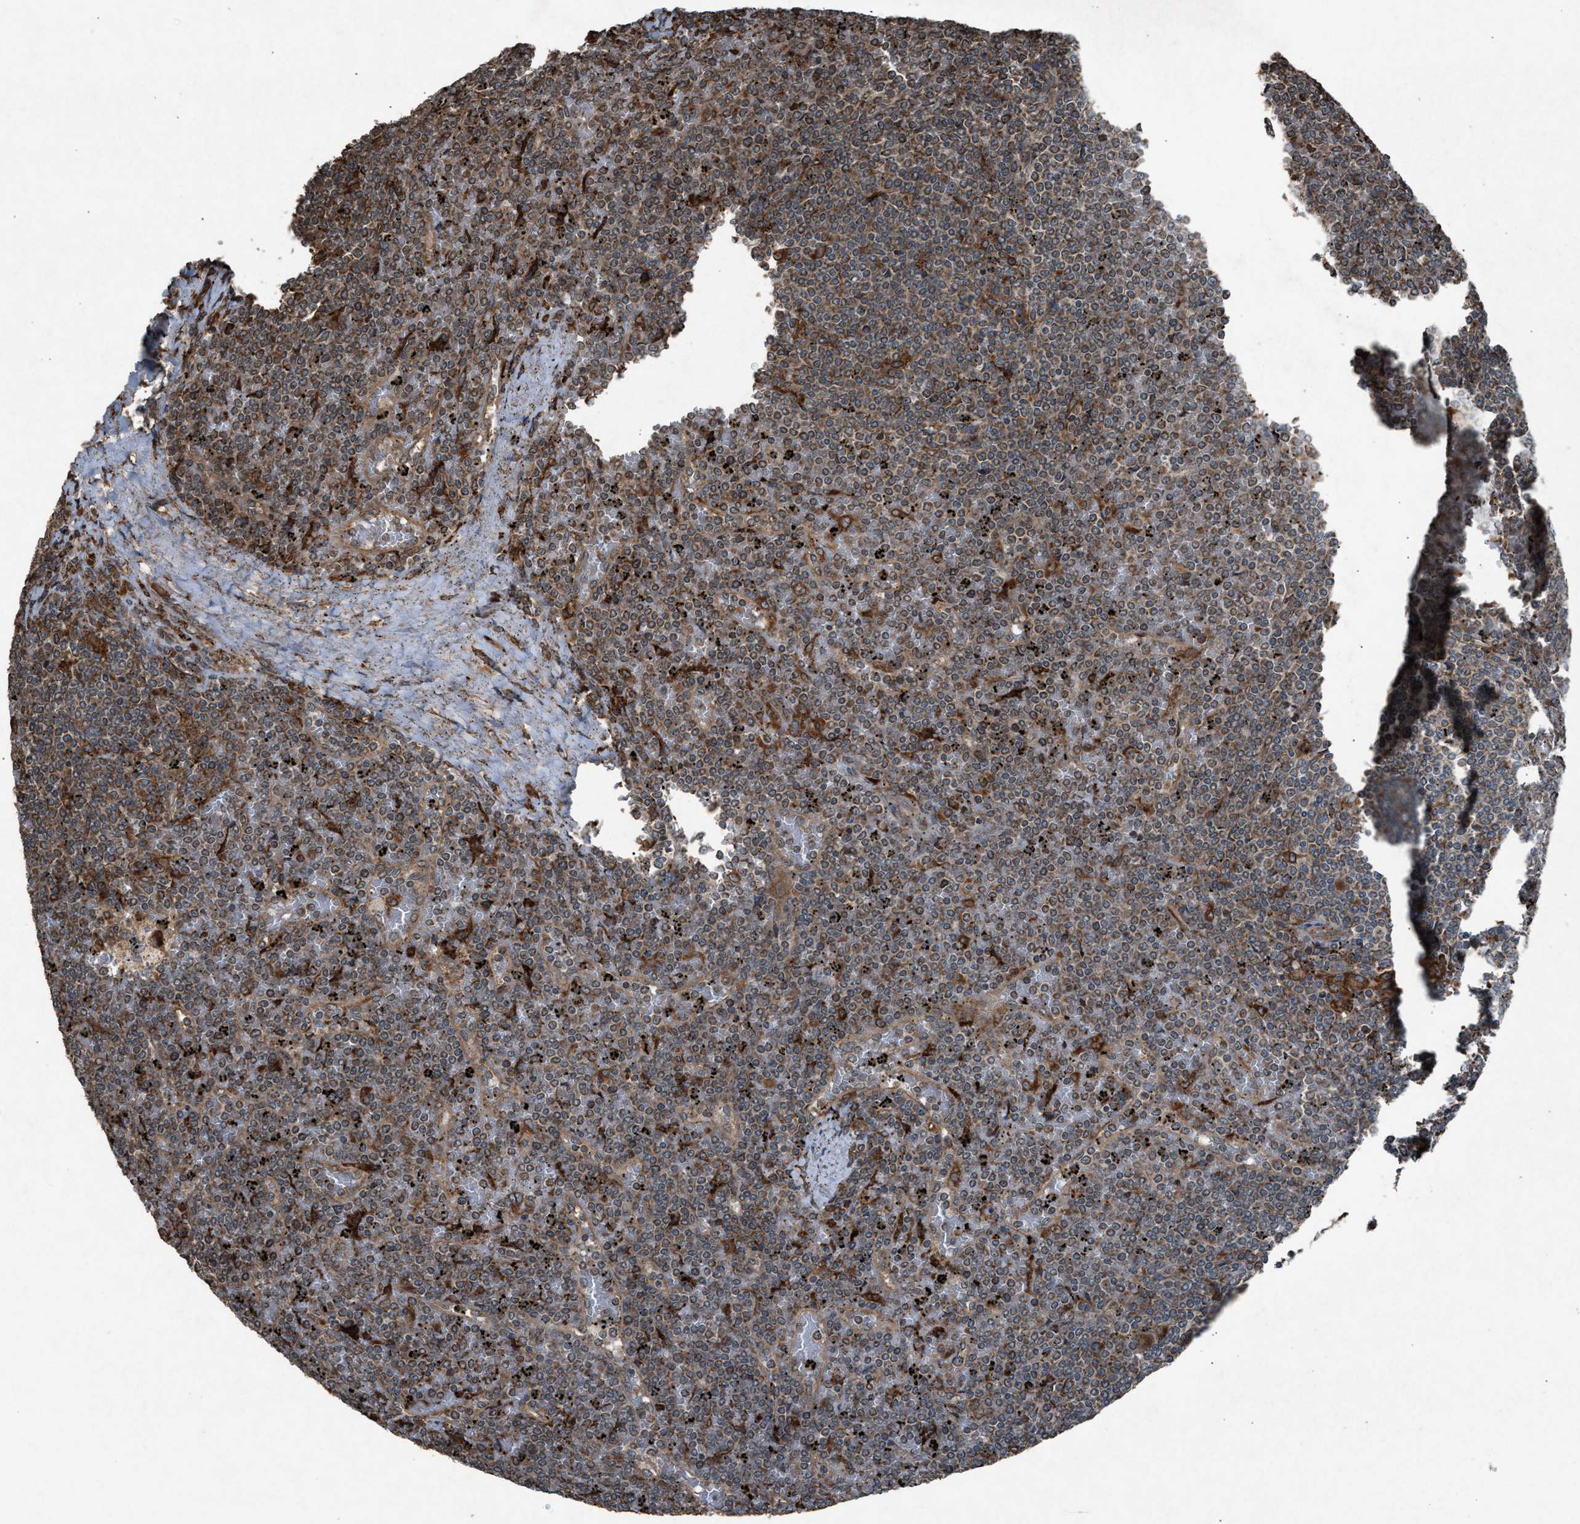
{"staining": {"intensity": "weak", "quantity": ">75%", "location": "cytoplasmic/membranous"}, "tissue": "lymphoma", "cell_type": "Tumor cells", "image_type": "cancer", "snomed": [{"axis": "morphology", "description": "Malignant lymphoma, non-Hodgkin's type, Low grade"}, {"axis": "topography", "description": "Spleen"}], "caption": "An immunohistochemistry (IHC) histopathology image of neoplastic tissue is shown. Protein staining in brown highlights weak cytoplasmic/membranous positivity in lymphoma within tumor cells. (DAB = brown stain, brightfield microscopy at high magnification).", "gene": "CALR", "patient": {"sex": "female", "age": 19}}